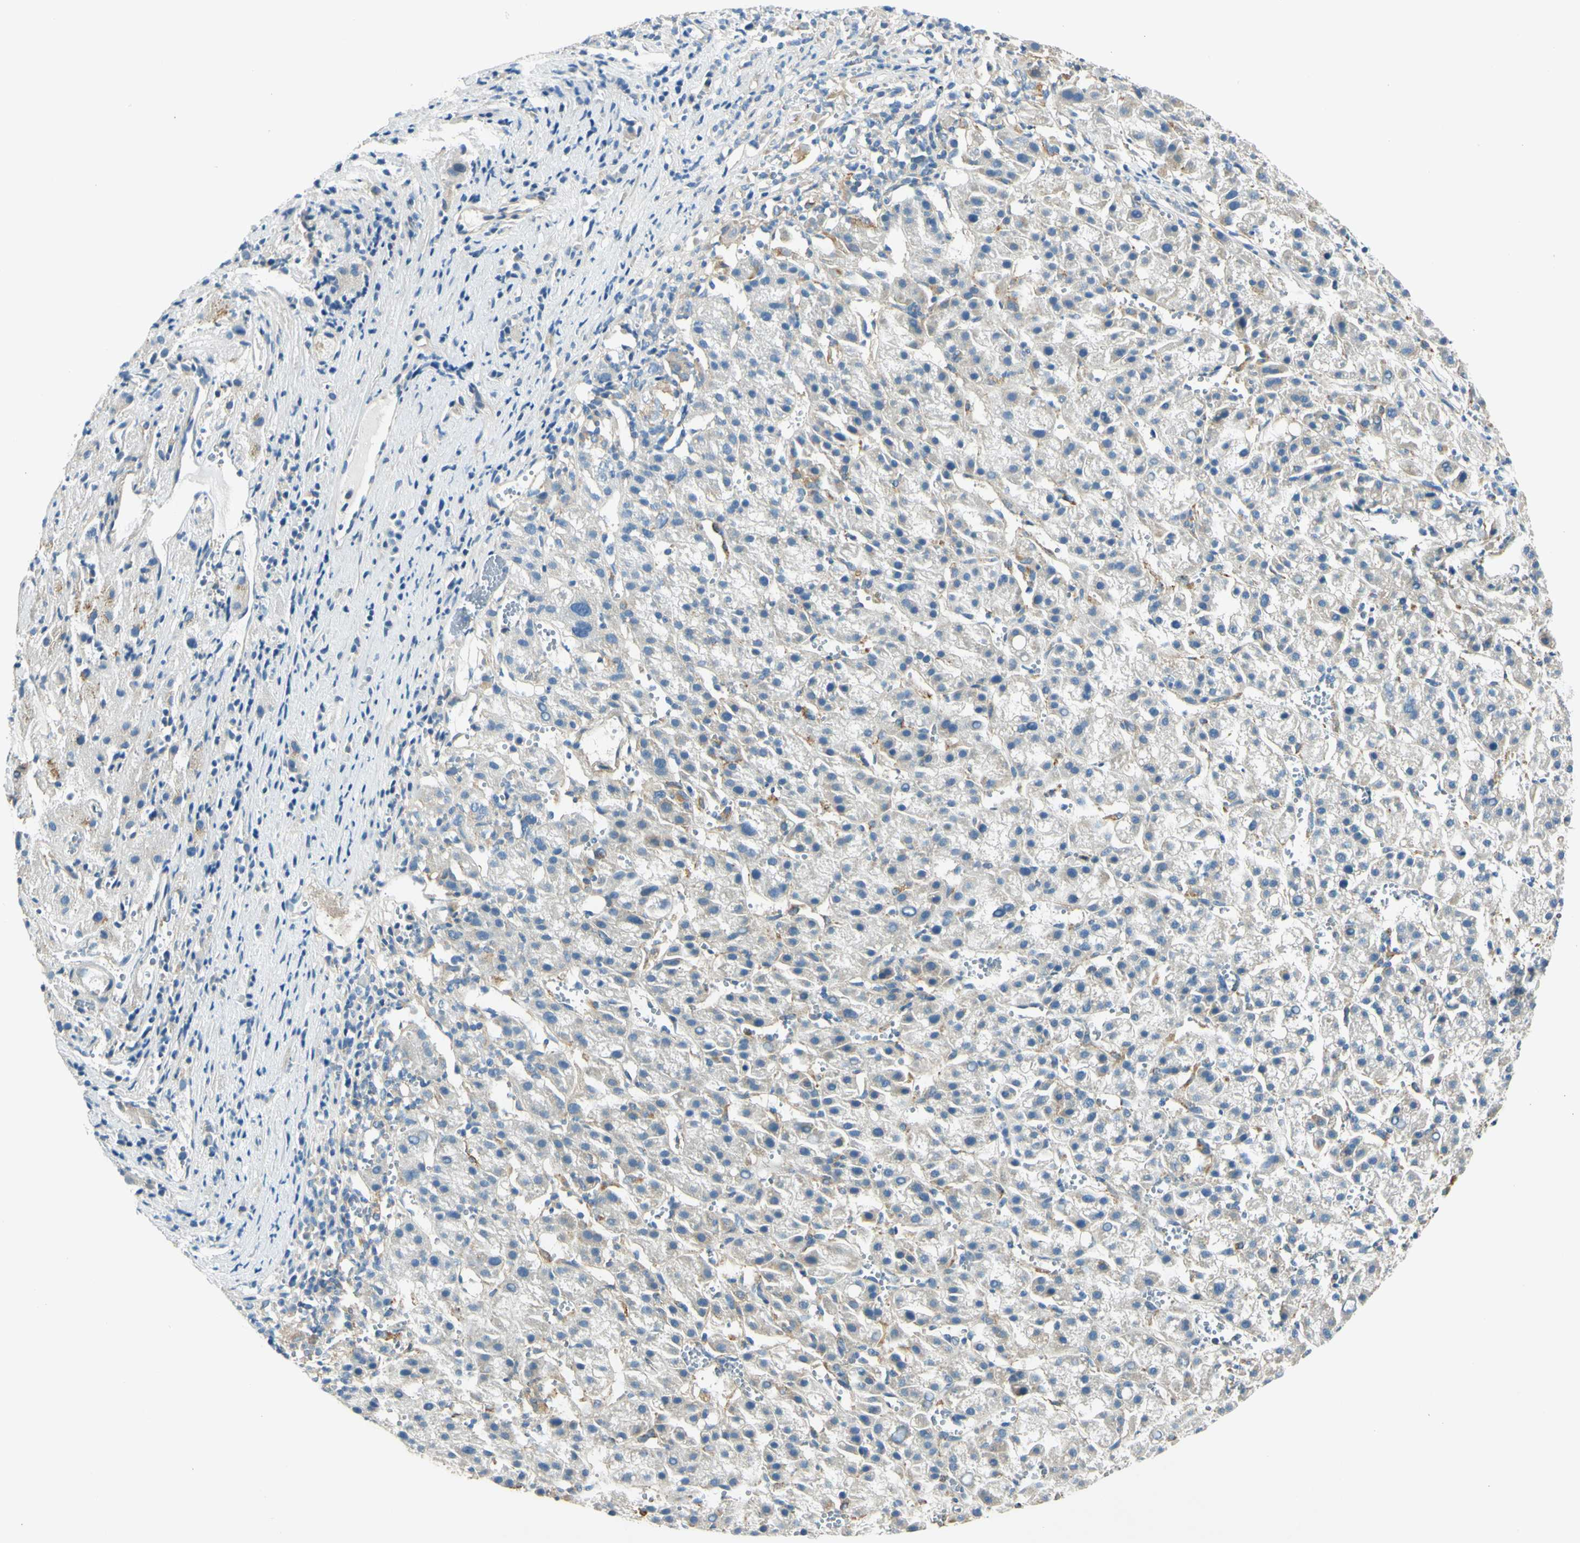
{"staining": {"intensity": "negative", "quantity": "none", "location": "none"}, "tissue": "liver cancer", "cell_type": "Tumor cells", "image_type": "cancer", "snomed": [{"axis": "morphology", "description": "Carcinoma, Hepatocellular, NOS"}, {"axis": "topography", "description": "Liver"}], "caption": "Immunohistochemistry of liver hepatocellular carcinoma displays no staining in tumor cells. (DAB (3,3'-diaminobenzidine) immunohistochemistry visualized using brightfield microscopy, high magnification).", "gene": "LAMA3", "patient": {"sex": "female", "age": 58}}